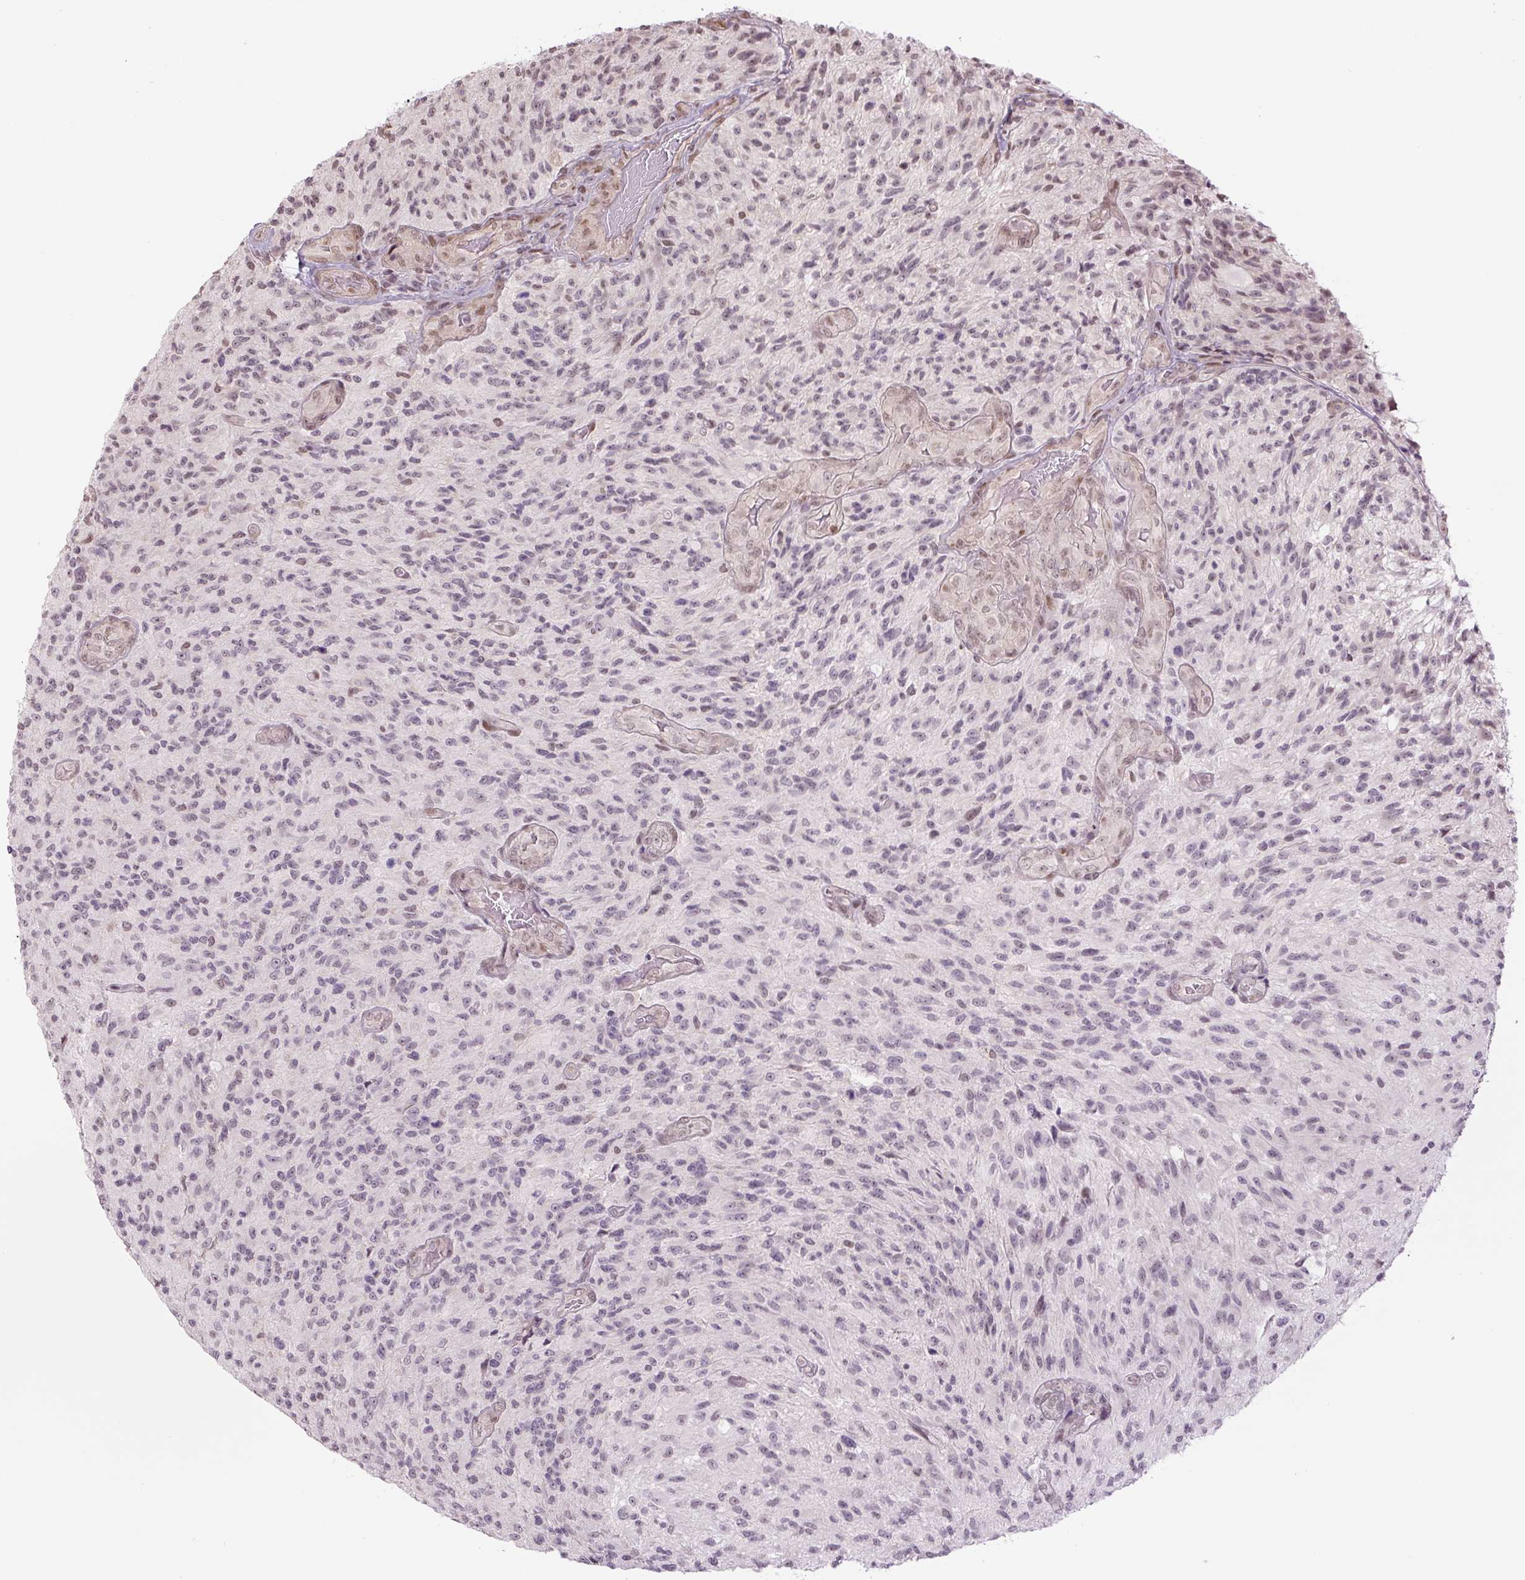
{"staining": {"intensity": "moderate", "quantity": "<25%", "location": "nuclear"}, "tissue": "glioma", "cell_type": "Tumor cells", "image_type": "cancer", "snomed": [{"axis": "morphology", "description": "Normal tissue, NOS"}, {"axis": "morphology", "description": "Glioma, malignant, High grade"}, {"axis": "topography", "description": "Cerebral cortex"}], "caption": "The immunohistochemical stain labels moderate nuclear staining in tumor cells of malignant high-grade glioma tissue.", "gene": "TCFL5", "patient": {"sex": "male", "age": 56}}